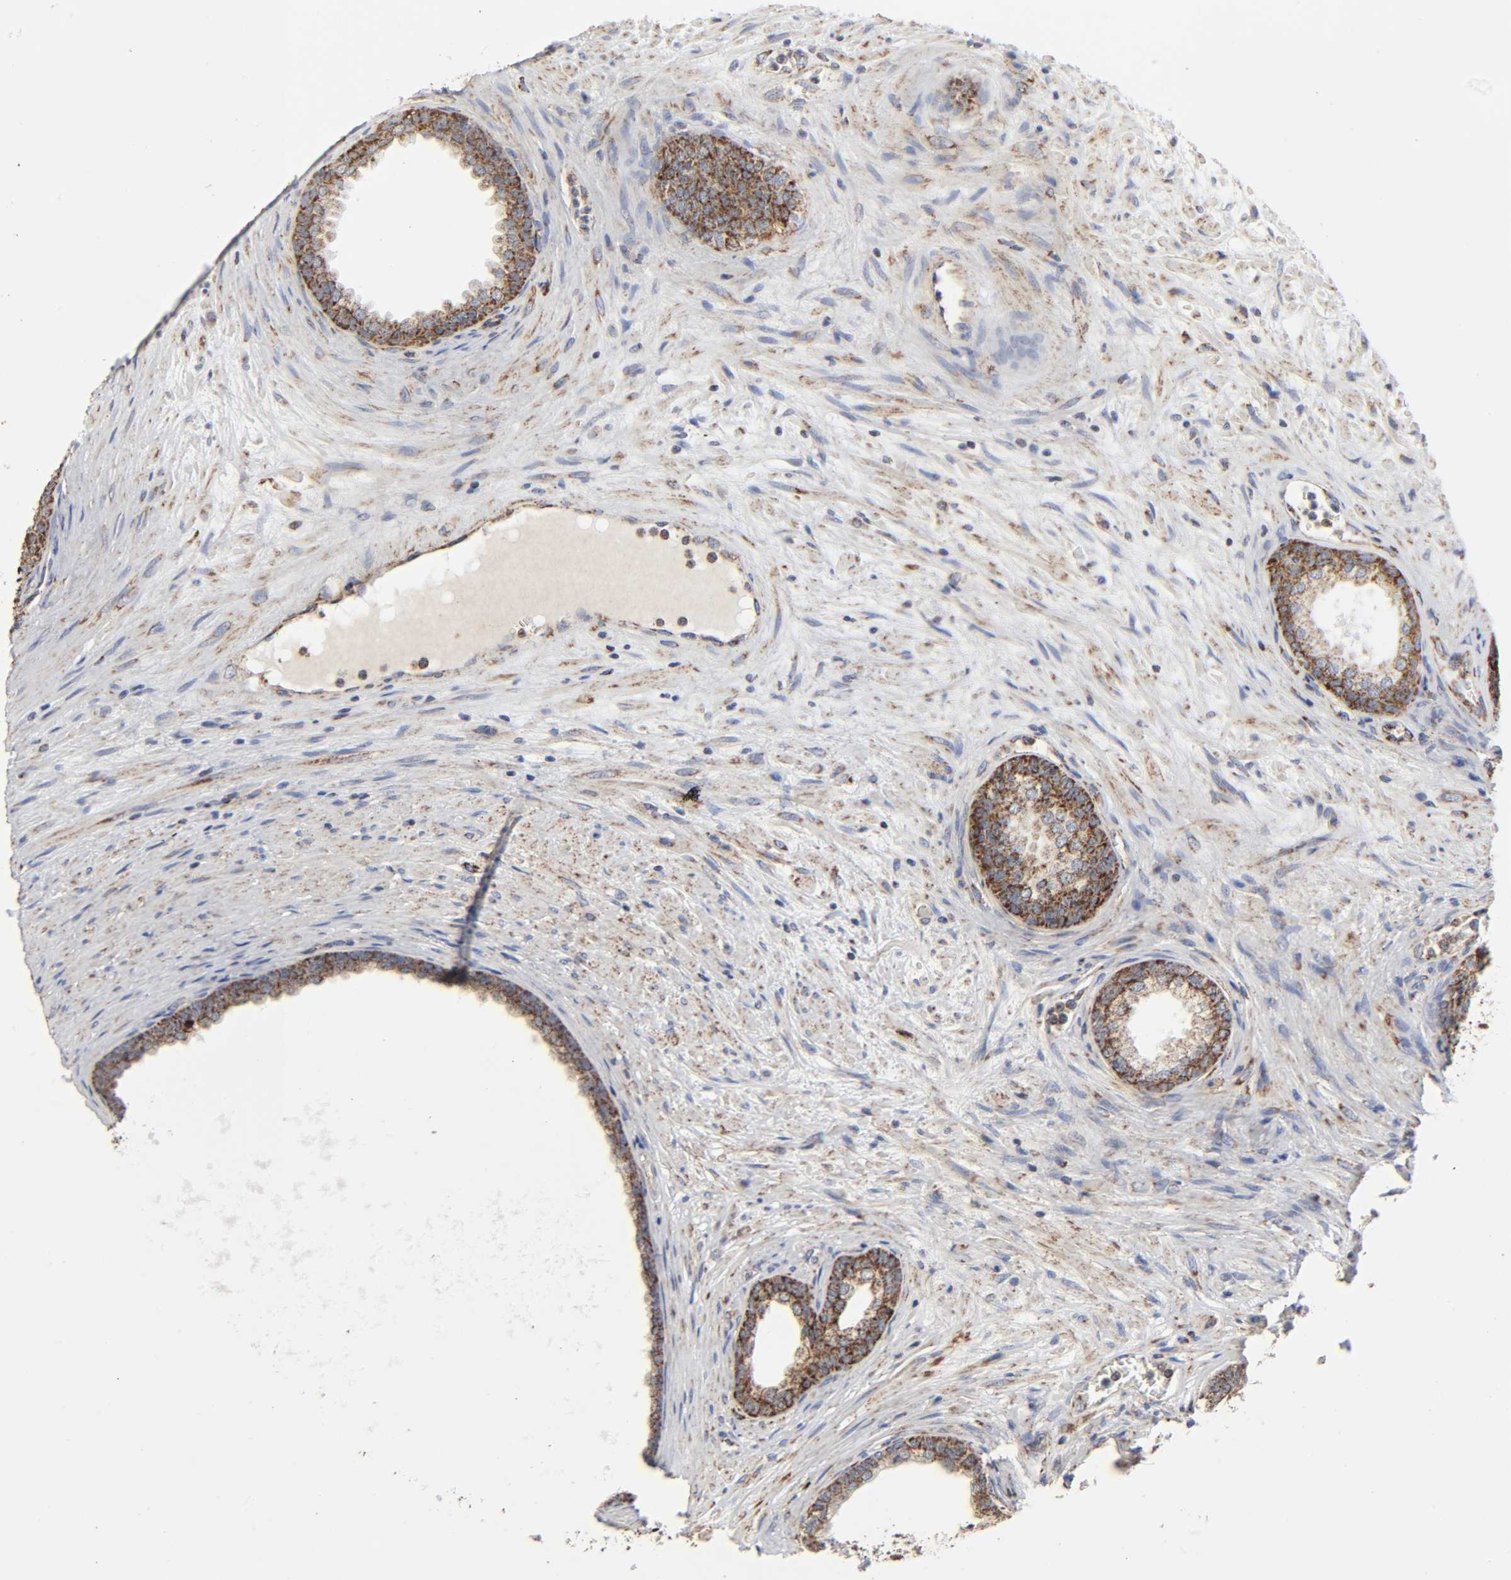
{"staining": {"intensity": "strong", "quantity": ">75%", "location": "cytoplasmic/membranous"}, "tissue": "prostate", "cell_type": "Glandular cells", "image_type": "normal", "snomed": [{"axis": "morphology", "description": "Normal tissue, NOS"}, {"axis": "topography", "description": "Prostate"}], "caption": "The histopathology image displays immunohistochemical staining of normal prostate. There is strong cytoplasmic/membranous expression is seen in approximately >75% of glandular cells. (brown staining indicates protein expression, while blue staining denotes nuclei).", "gene": "COX6B1", "patient": {"sex": "male", "age": 76}}